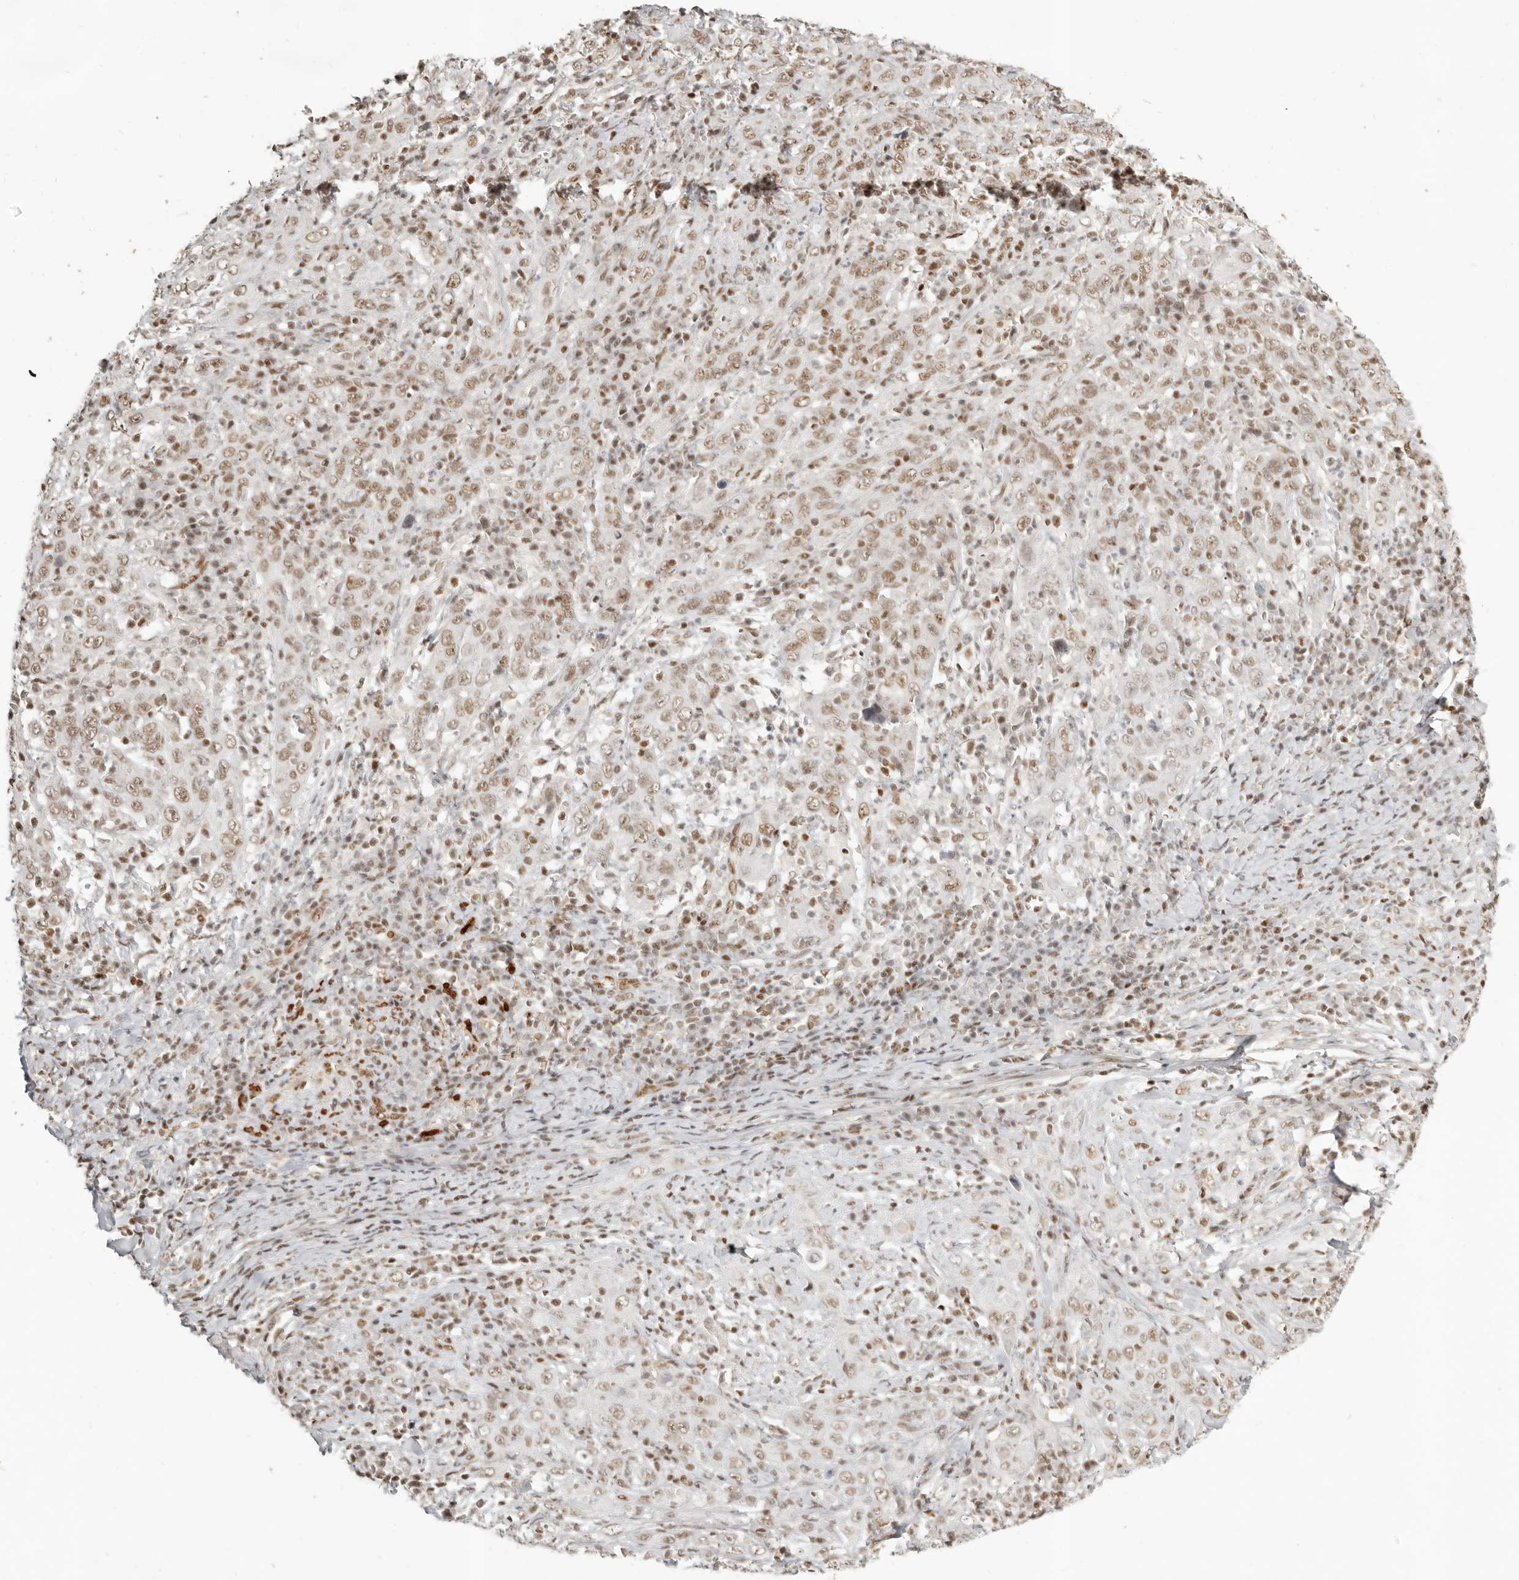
{"staining": {"intensity": "moderate", "quantity": ">75%", "location": "nuclear"}, "tissue": "cervical cancer", "cell_type": "Tumor cells", "image_type": "cancer", "snomed": [{"axis": "morphology", "description": "Squamous cell carcinoma, NOS"}, {"axis": "topography", "description": "Cervix"}], "caption": "The image reveals staining of cervical cancer, revealing moderate nuclear protein staining (brown color) within tumor cells.", "gene": "GABPA", "patient": {"sex": "female", "age": 46}}